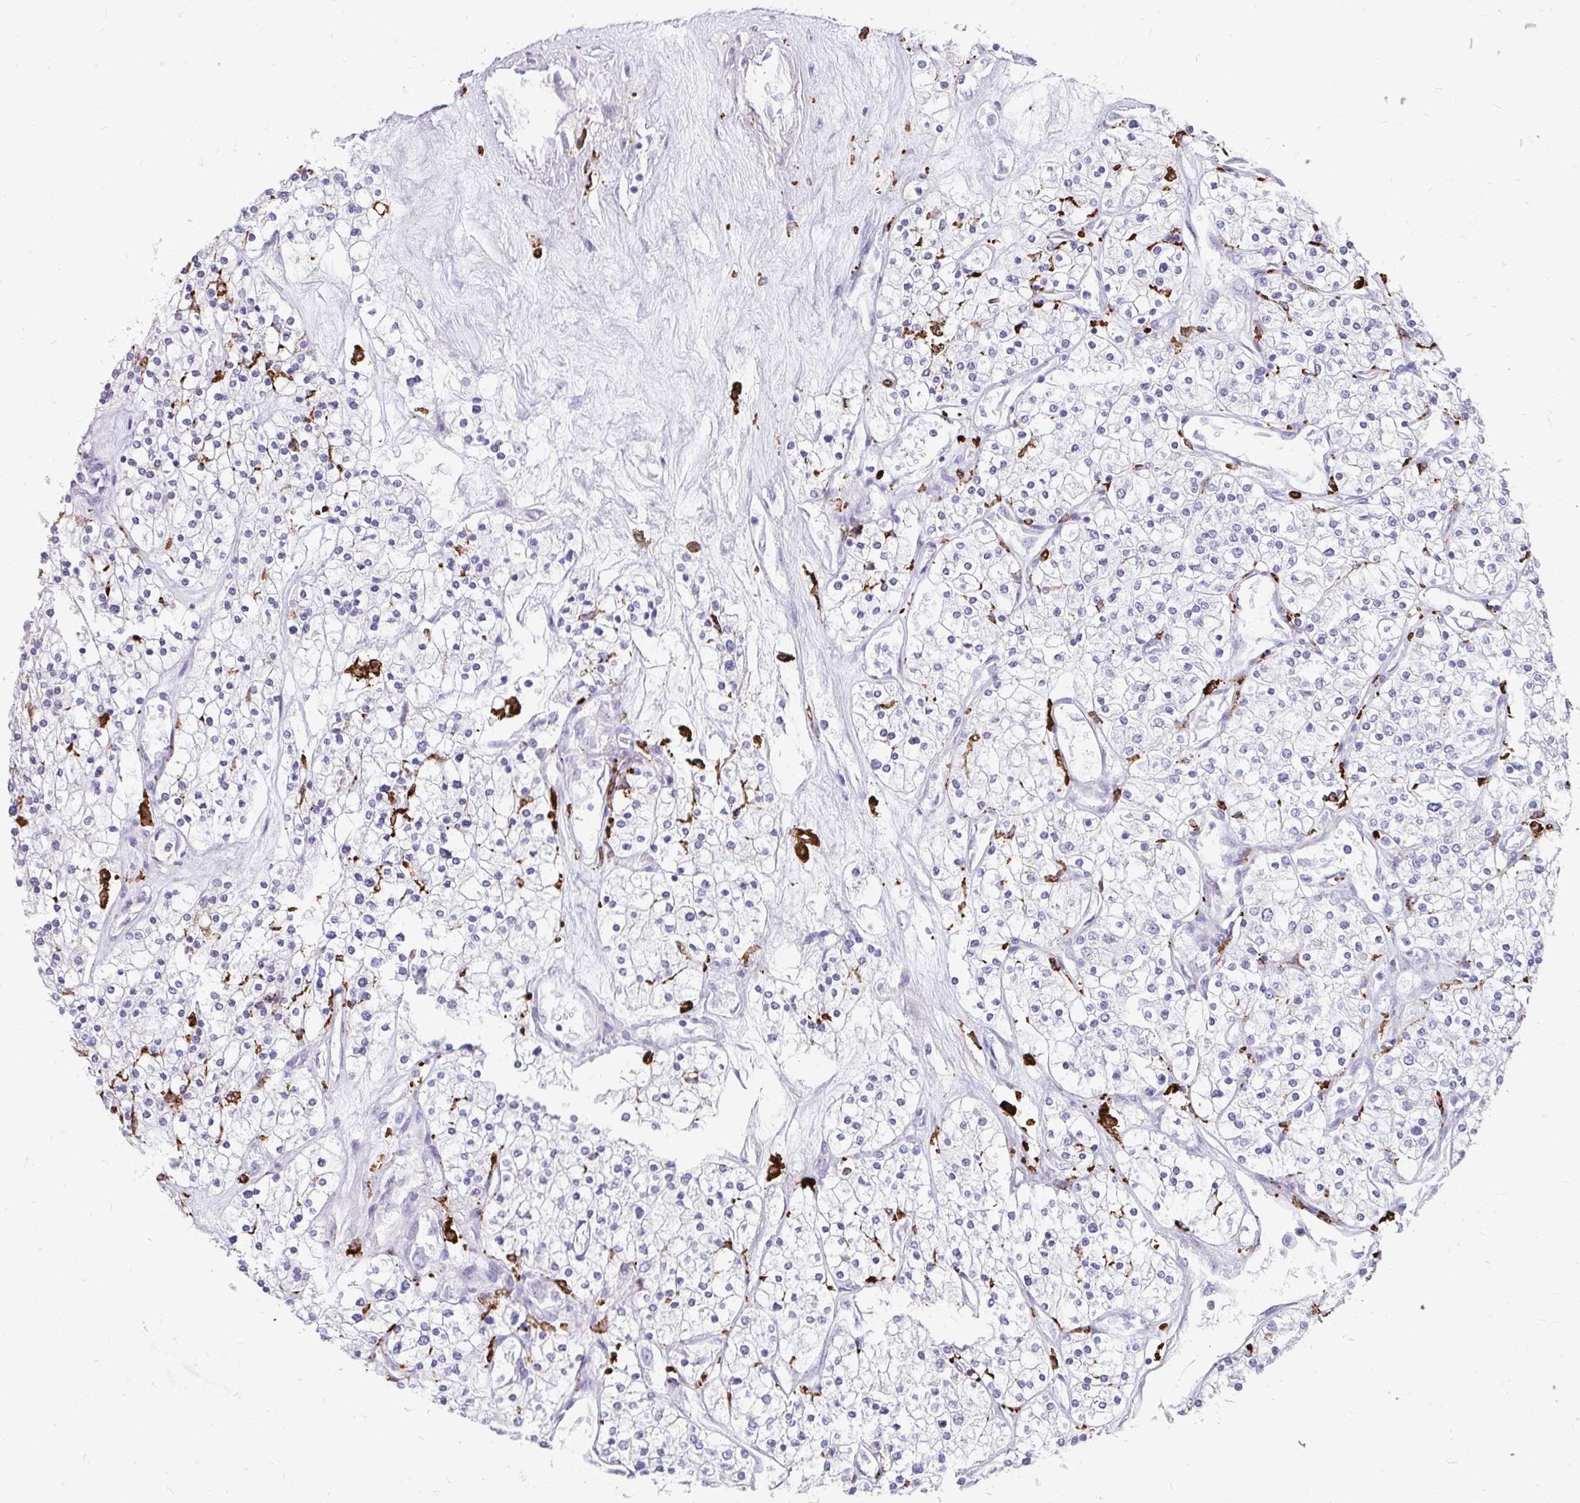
{"staining": {"intensity": "negative", "quantity": "none", "location": "none"}, "tissue": "renal cancer", "cell_type": "Tumor cells", "image_type": "cancer", "snomed": [{"axis": "morphology", "description": "Adenocarcinoma, NOS"}, {"axis": "topography", "description": "Kidney"}], "caption": "Histopathology image shows no significant protein positivity in tumor cells of adenocarcinoma (renal).", "gene": "CD163", "patient": {"sex": "male", "age": 80}}